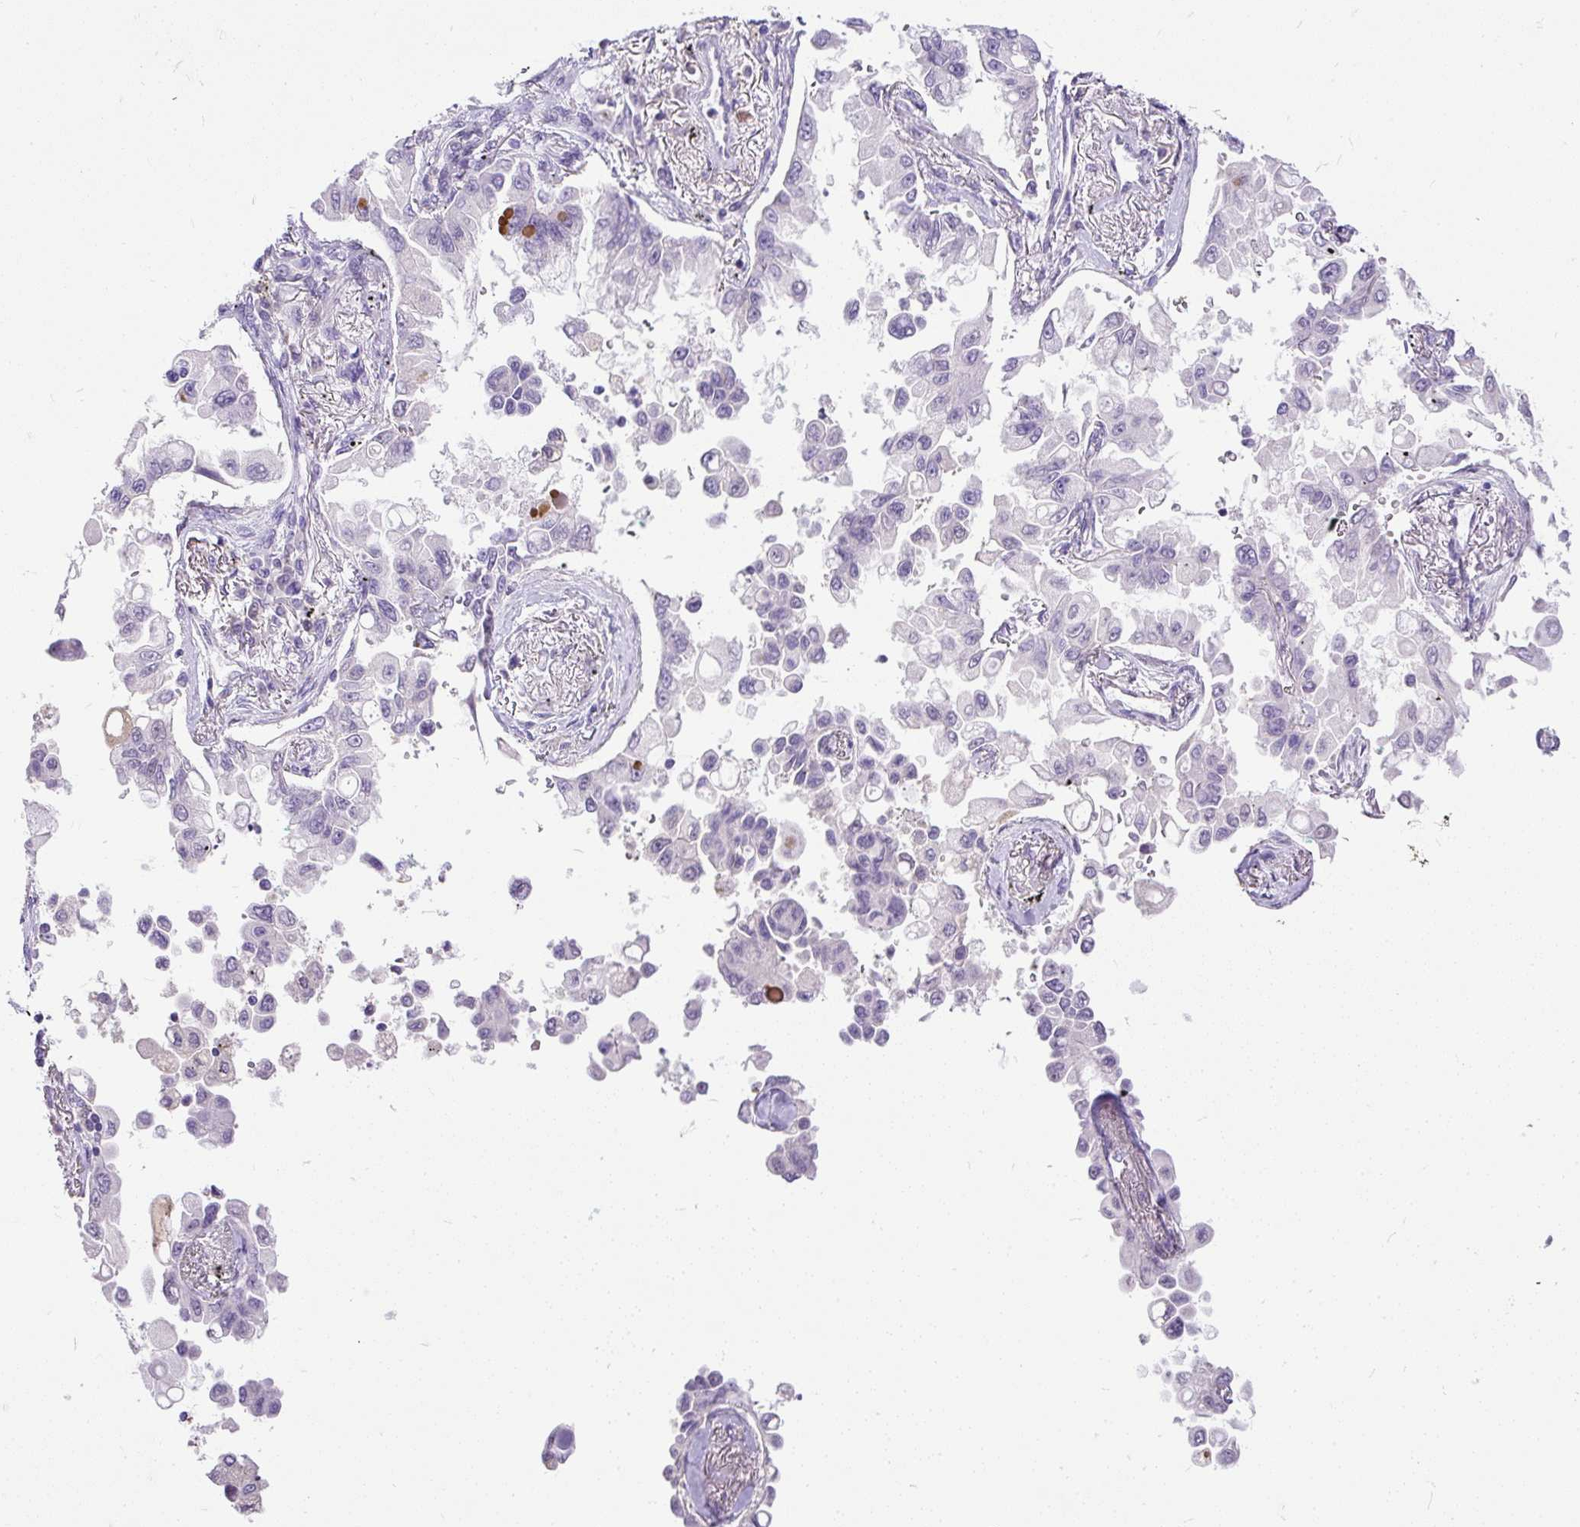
{"staining": {"intensity": "negative", "quantity": "none", "location": "none"}, "tissue": "lung cancer", "cell_type": "Tumor cells", "image_type": "cancer", "snomed": [{"axis": "morphology", "description": "Adenocarcinoma, NOS"}, {"axis": "topography", "description": "Lung"}], "caption": "This is a micrograph of immunohistochemistry (IHC) staining of lung adenocarcinoma, which shows no positivity in tumor cells.", "gene": "KRTAP20-3", "patient": {"sex": "female", "age": 67}}